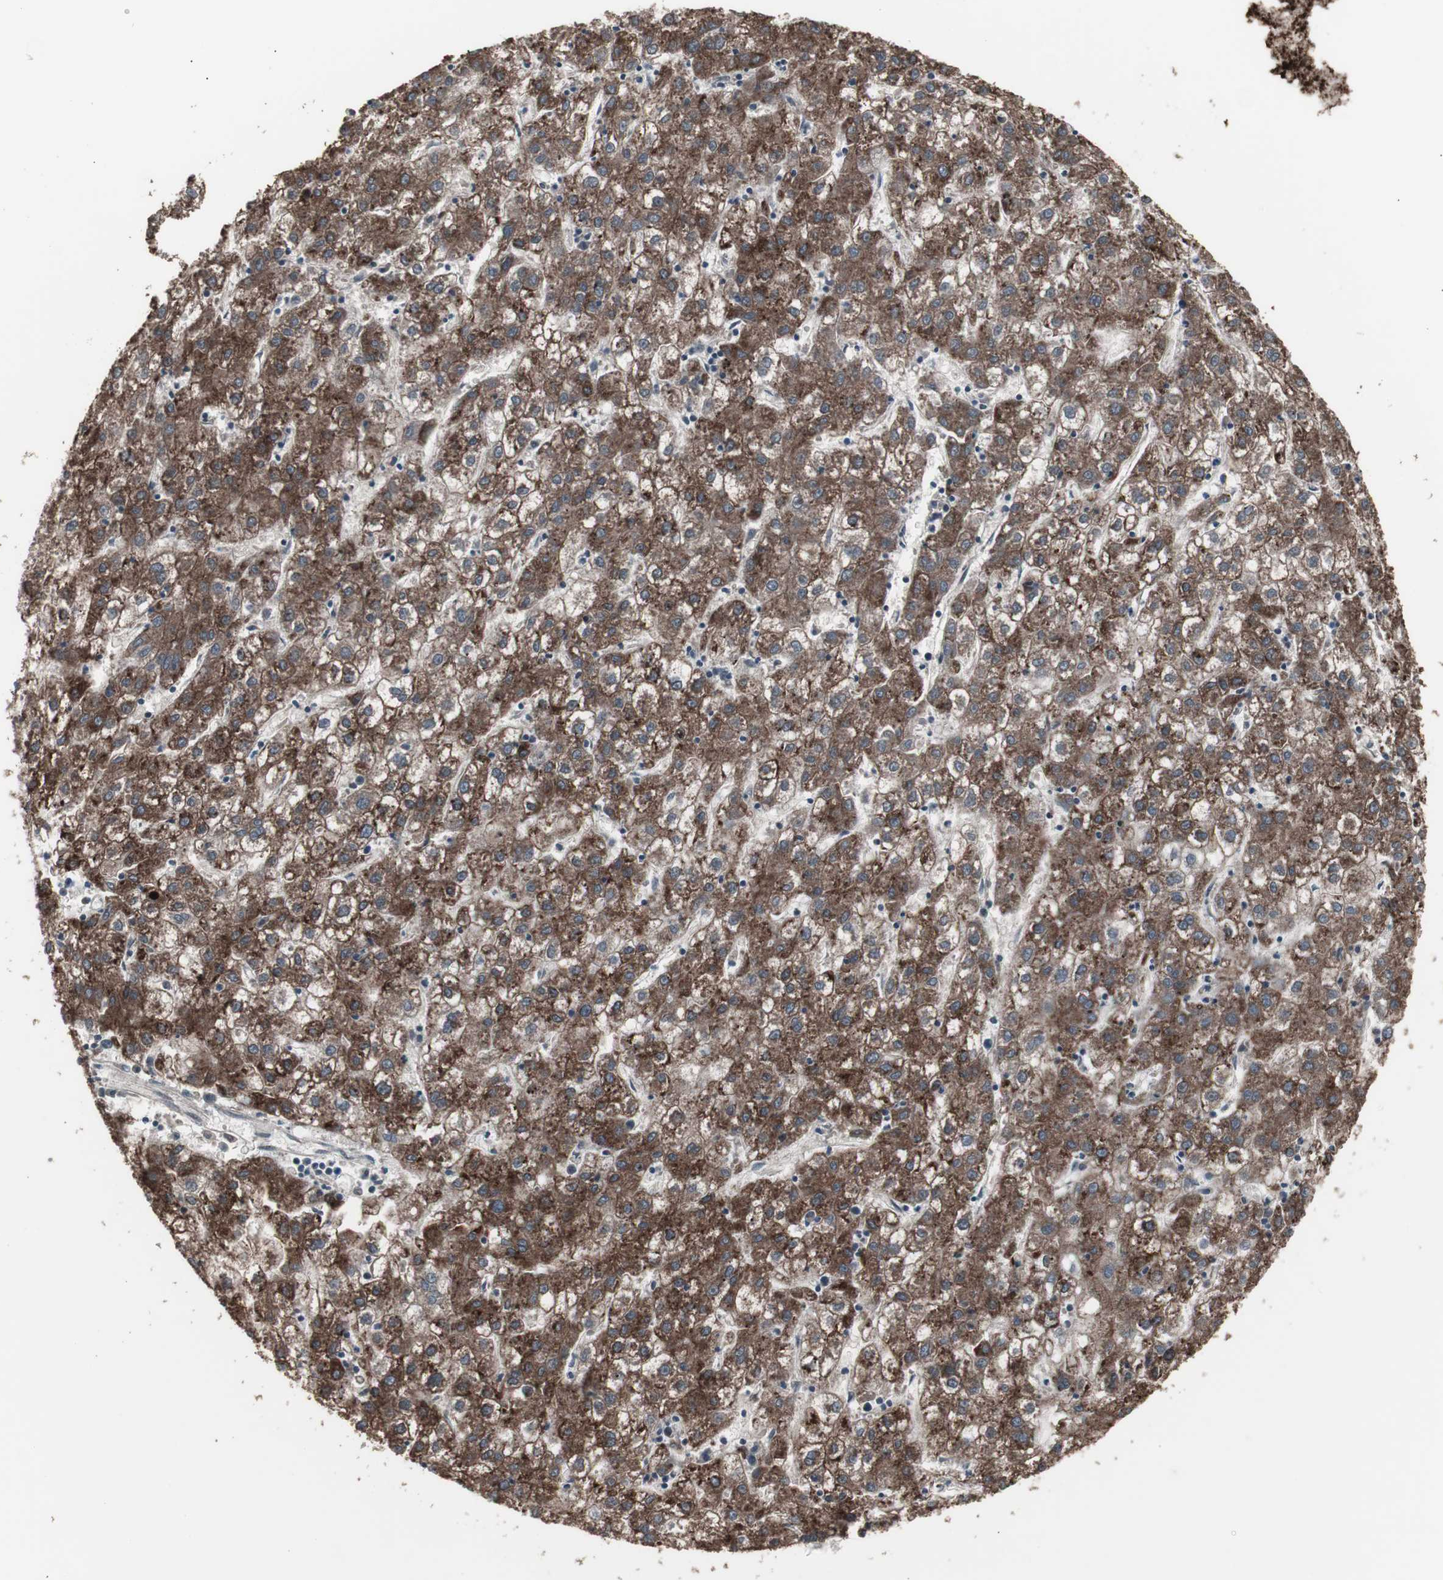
{"staining": {"intensity": "strong", "quantity": ">75%", "location": "cytoplasmic/membranous"}, "tissue": "liver cancer", "cell_type": "Tumor cells", "image_type": "cancer", "snomed": [{"axis": "morphology", "description": "Carcinoma, Hepatocellular, NOS"}, {"axis": "topography", "description": "Liver"}], "caption": "Immunohistochemical staining of human liver cancer (hepatocellular carcinoma) reveals strong cytoplasmic/membranous protein positivity in approximately >75% of tumor cells. The staining was performed using DAB (3,3'-diaminobenzidine), with brown indicating positive protein expression. Nuclei are stained blue with hematoxylin.", "gene": "RXRA", "patient": {"sex": "male", "age": 72}}